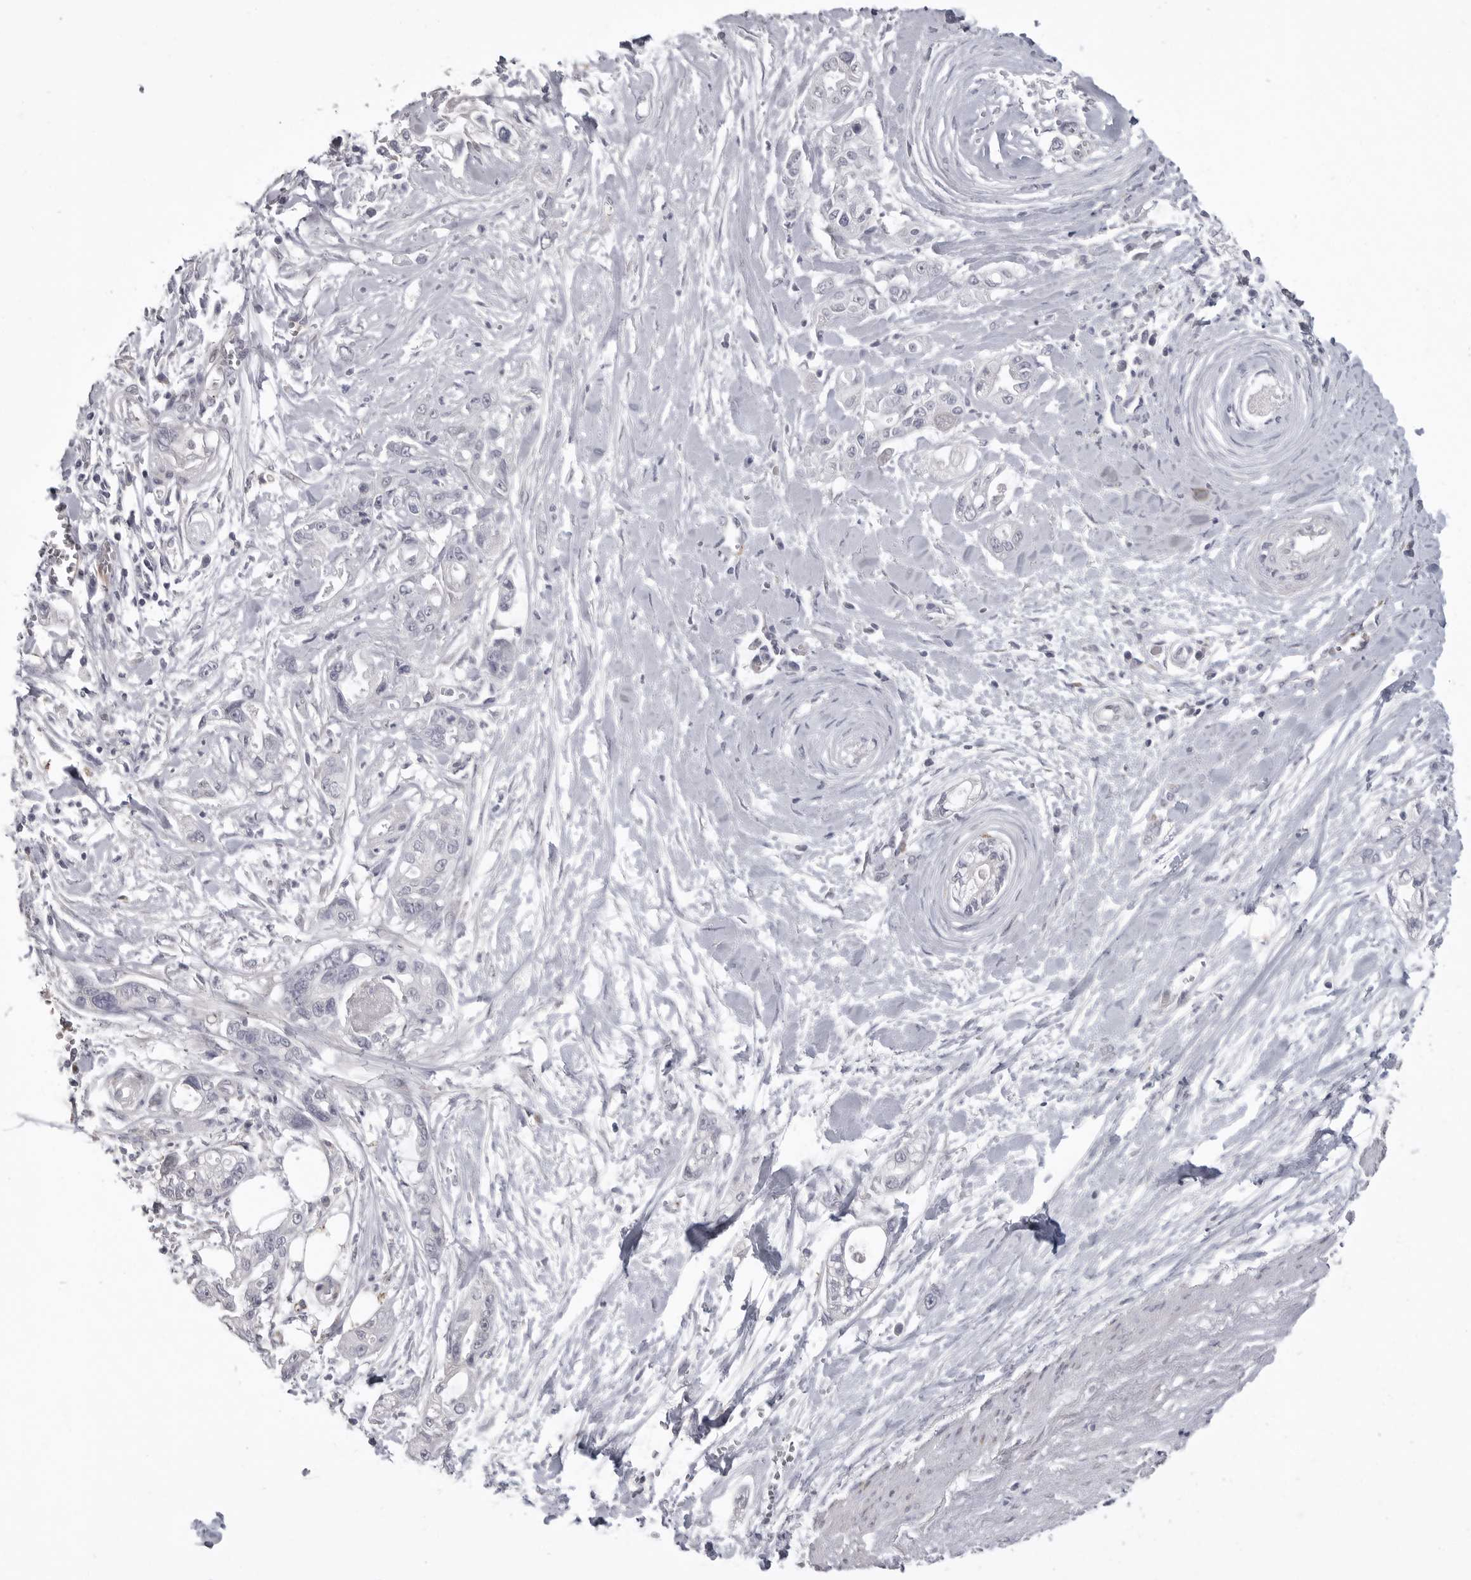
{"staining": {"intensity": "negative", "quantity": "none", "location": "none"}, "tissue": "pancreatic cancer", "cell_type": "Tumor cells", "image_type": "cancer", "snomed": [{"axis": "morphology", "description": "Adenocarcinoma, NOS"}, {"axis": "topography", "description": "Pancreas"}], "caption": "Tumor cells show no significant protein staining in pancreatic cancer.", "gene": "SERPING1", "patient": {"sex": "male", "age": 68}}